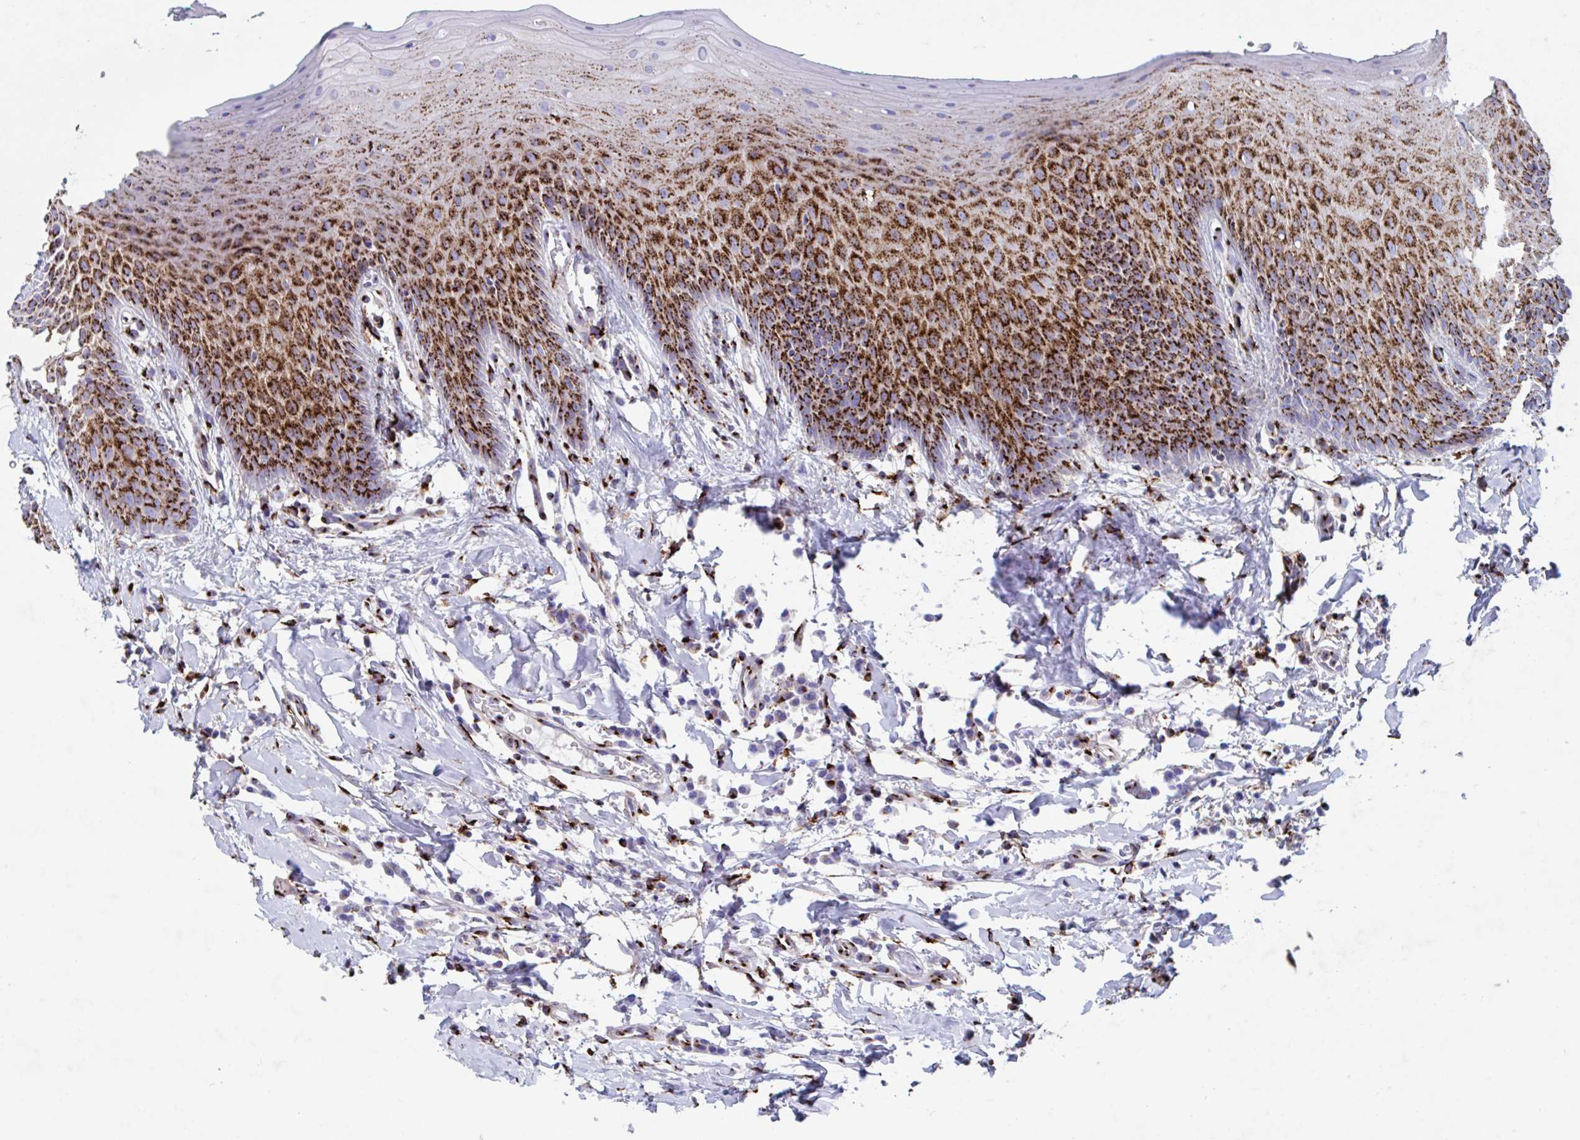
{"staining": {"intensity": "strong", "quantity": "25%-75%", "location": "cytoplasmic/membranous"}, "tissue": "oral mucosa", "cell_type": "Squamous epithelial cells", "image_type": "normal", "snomed": [{"axis": "morphology", "description": "Normal tissue, NOS"}, {"axis": "topography", "description": "Oral tissue"}, {"axis": "topography", "description": "Tounge, NOS"}], "caption": "Squamous epithelial cells reveal high levels of strong cytoplasmic/membranous staining in about 25%-75% of cells in unremarkable oral mucosa. Ihc stains the protein of interest in brown and the nuclei are stained blue.", "gene": "RFK", "patient": {"sex": "female", "age": 62}}